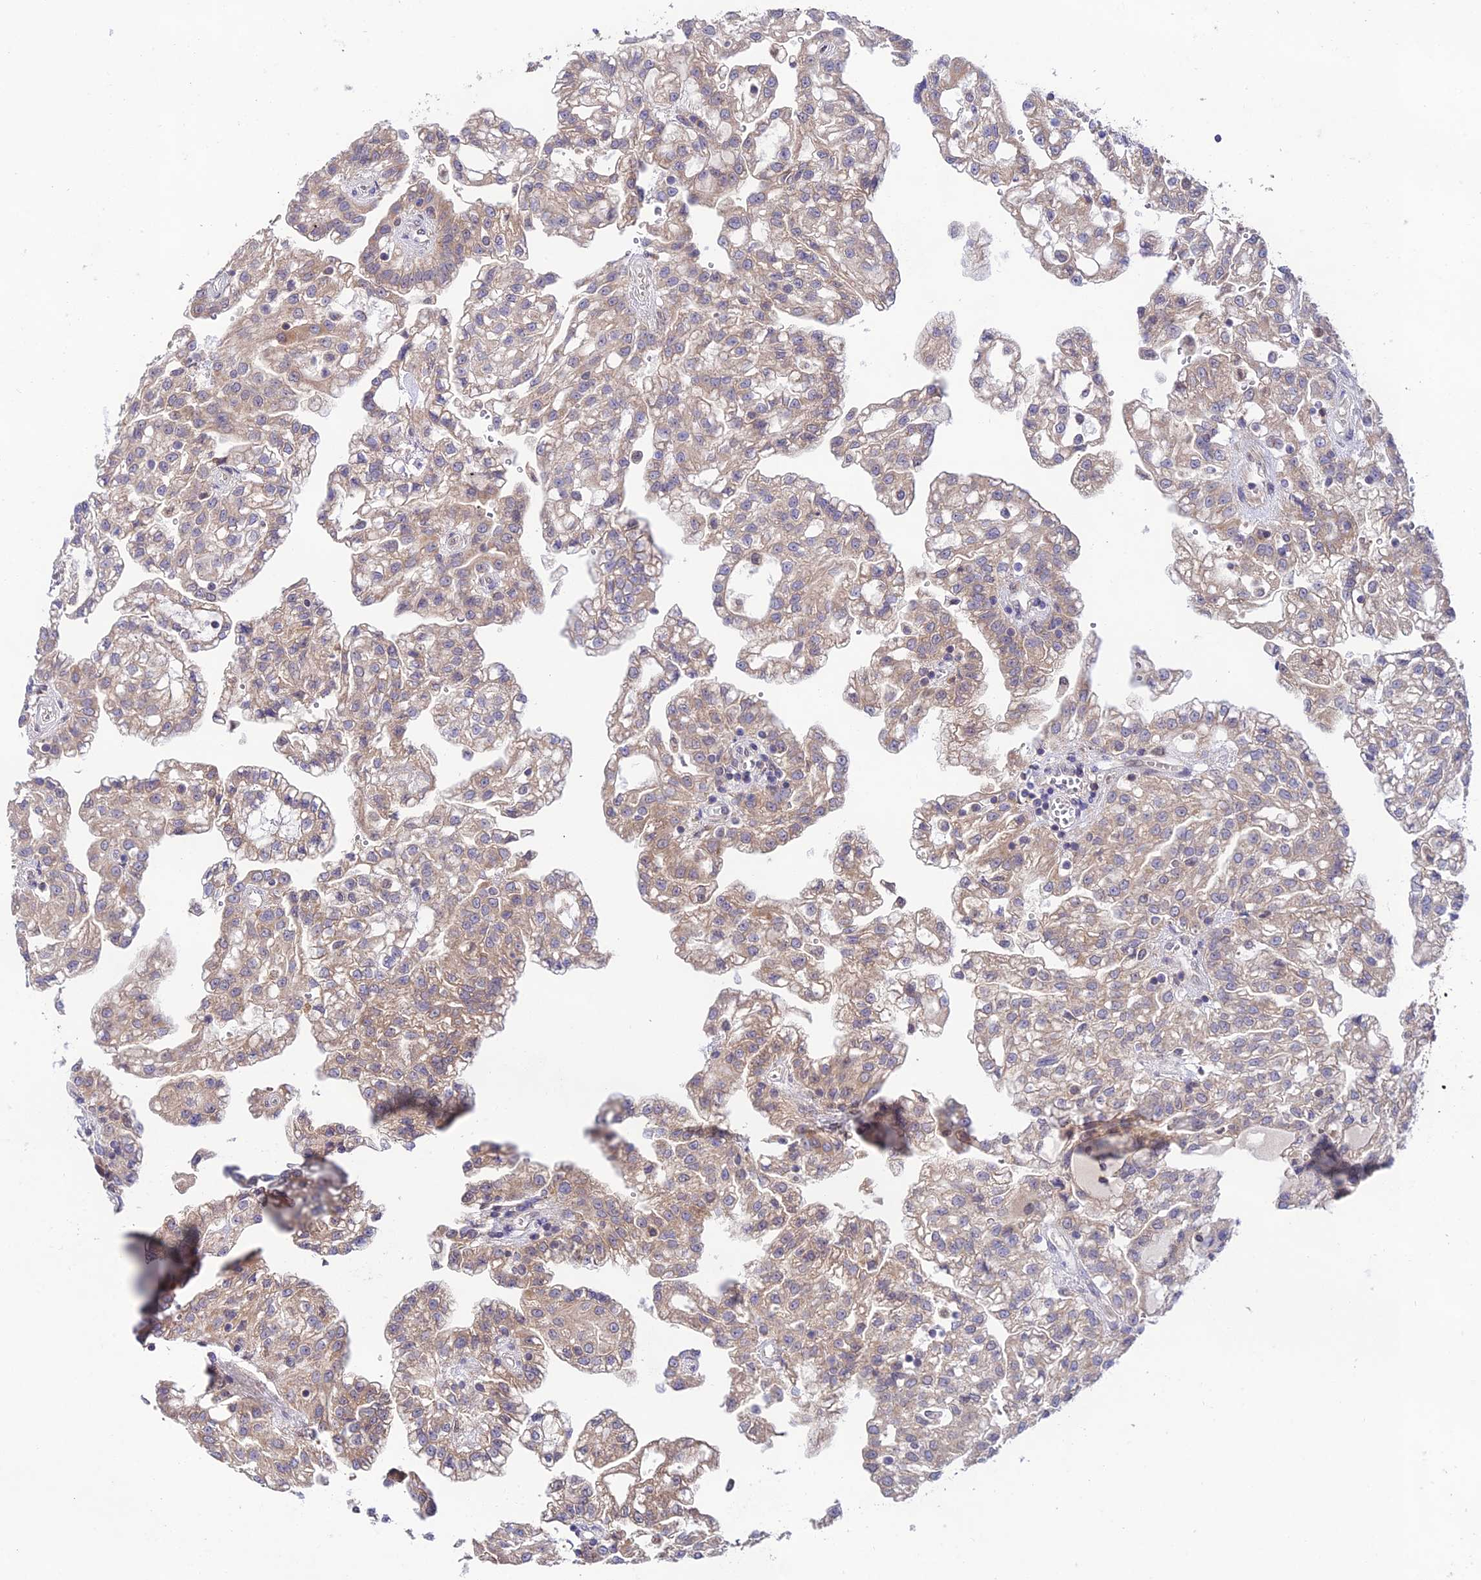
{"staining": {"intensity": "weak", "quantity": "25%-75%", "location": "cytoplasmic/membranous"}, "tissue": "renal cancer", "cell_type": "Tumor cells", "image_type": "cancer", "snomed": [{"axis": "morphology", "description": "Adenocarcinoma, NOS"}, {"axis": "topography", "description": "Kidney"}], "caption": "Protein staining reveals weak cytoplasmic/membranous staining in approximately 25%-75% of tumor cells in renal cancer (adenocarcinoma).", "gene": "TRIM40", "patient": {"sex": "male", "age": 63}}